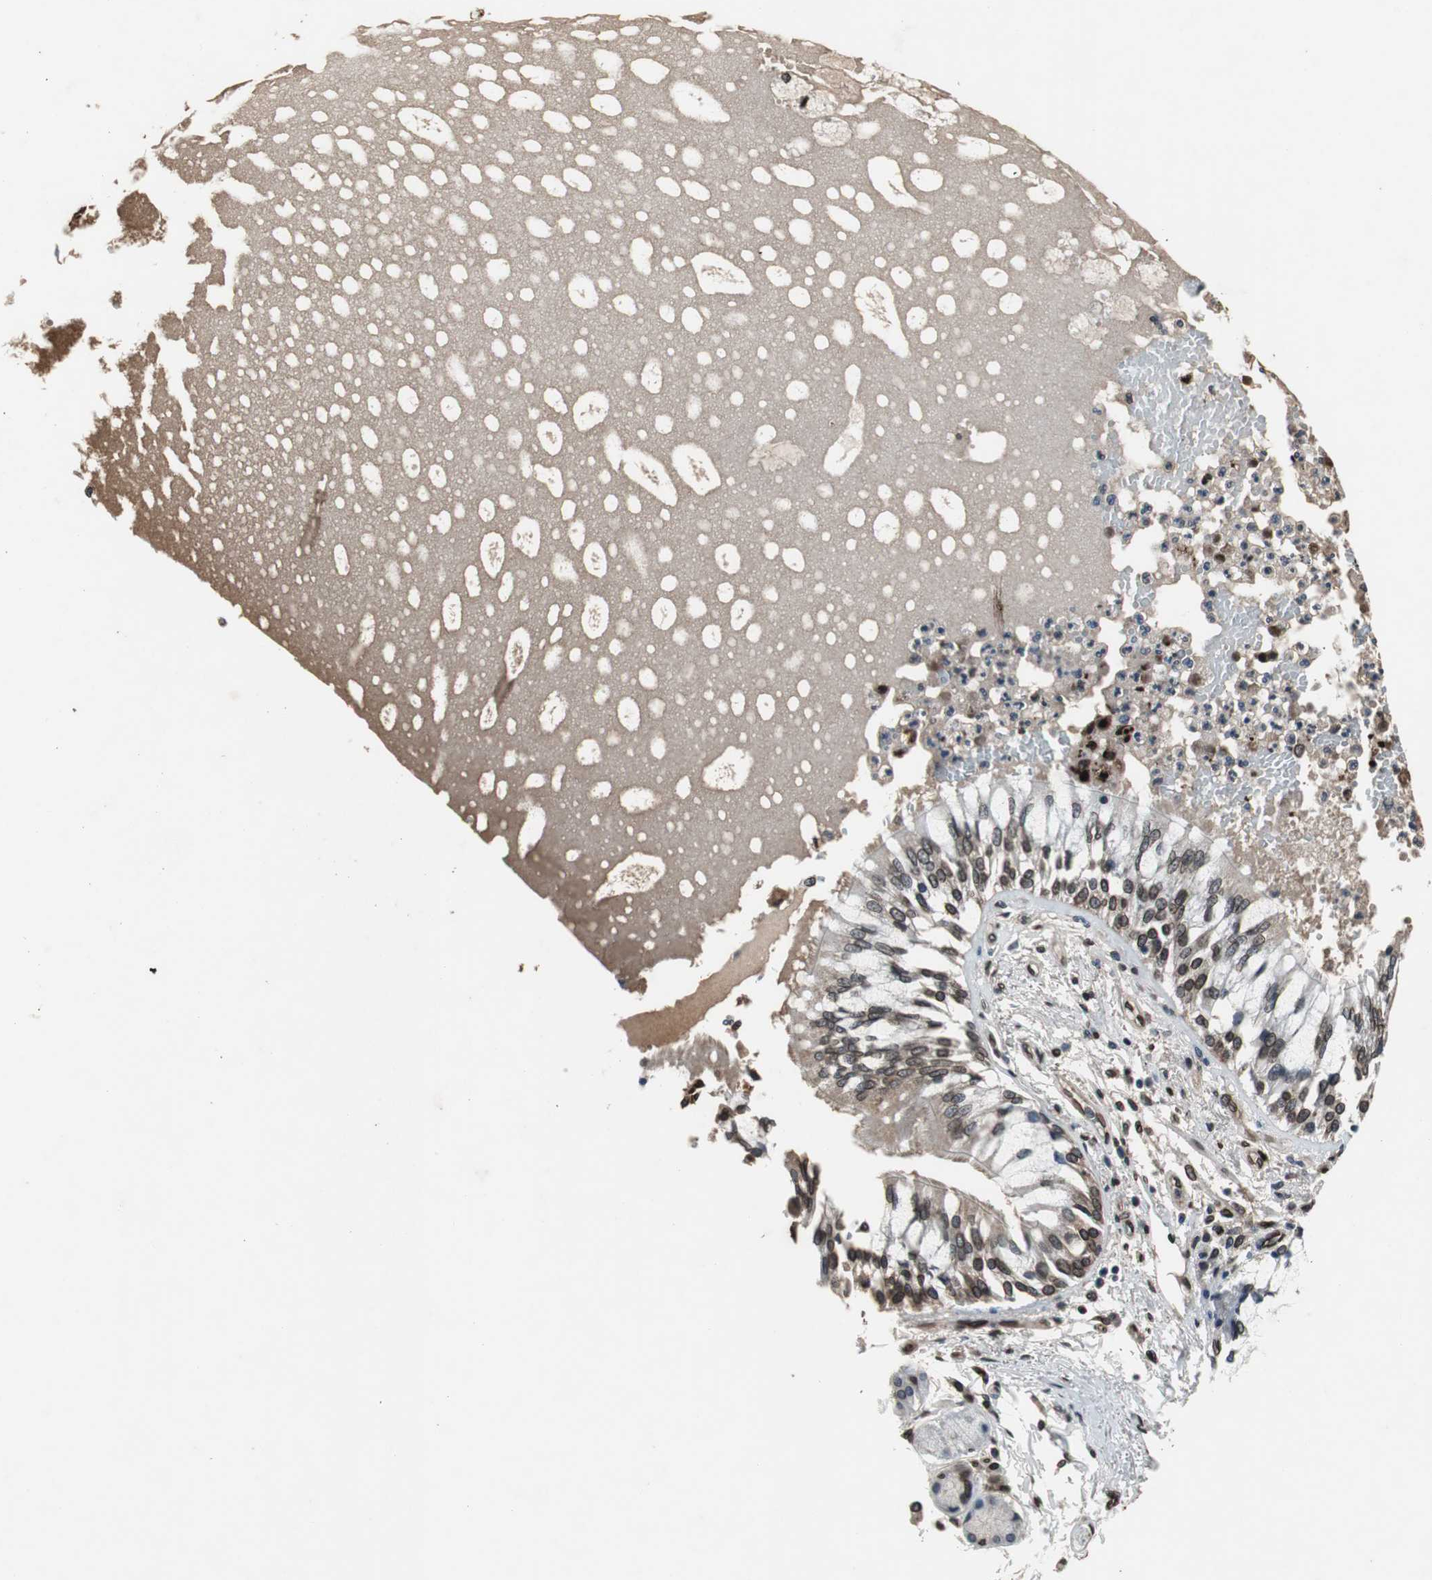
{"staining": {"intensity": "strong", "quantity": ">75%", "location": "cytoplasmic/membranous,nuclear"}, "tissue": "bronchus", "cell_type": "Respiratory epithelial cells", "image_type": "normal", "snomed": [{"axis": "morphology", "description": "Normal tissue, NOS"}, {"axis": "topography", "description": "Cartilage tissue"}, {"axis": "topography", "description": "Bronchus"}, {"axis": "topography", "description": "Lung"}], "caption": "A high-resolution photomicrograph shows IHC staining of normal bronchus, which shows strong cytoplasmic/membranous,nuclear positivity in approximately >75% of respiratory epithelial cells.", "gene": "LMNA", "patient": {"sex": "female", "age": 49}}